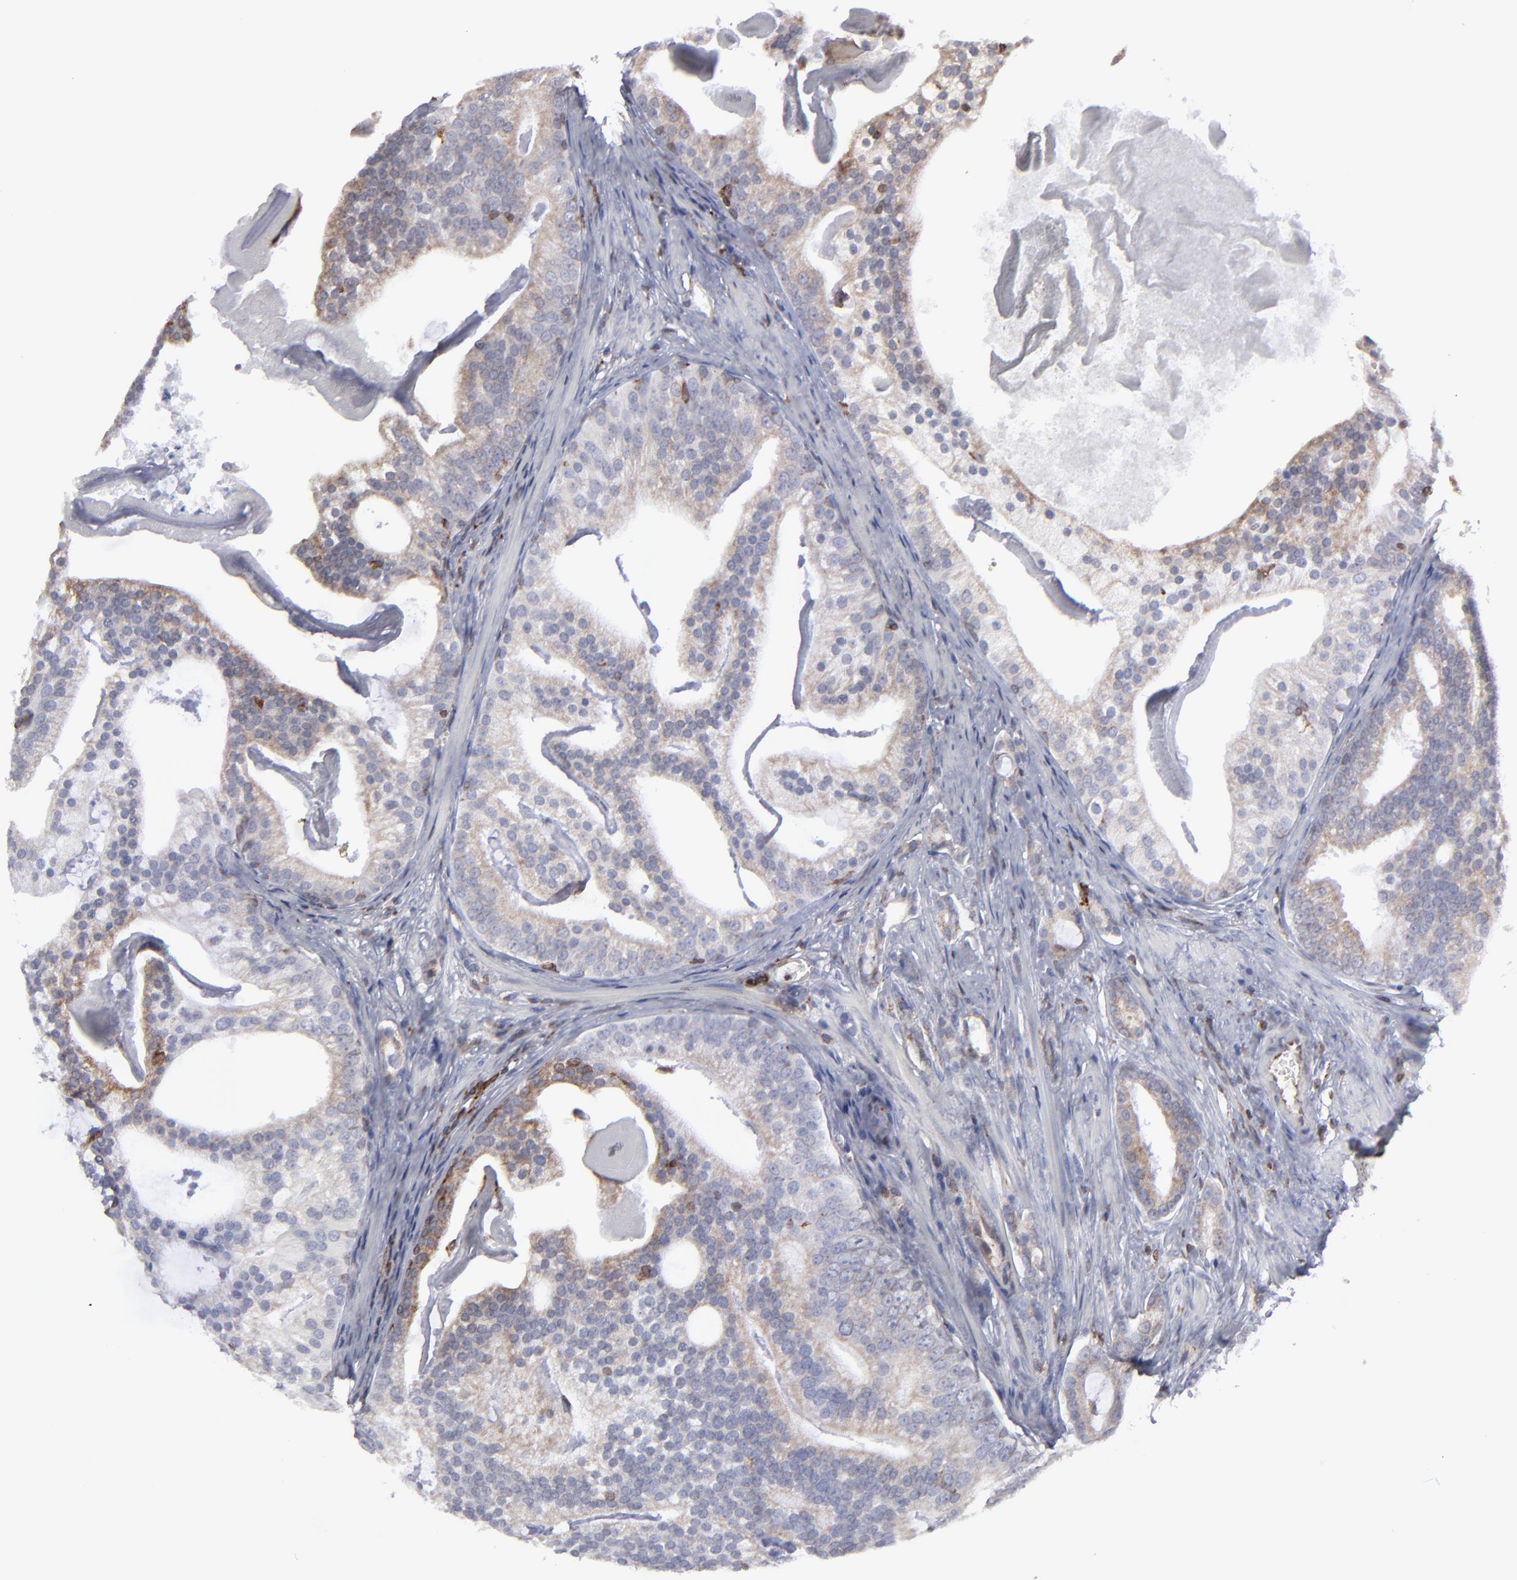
{"staining": {"intensity": "weak", "quantity": "25%-75%", "location": "cytoplasmic/membranous"}, "tissue": "prostate cancer", "cell_type": "Tumor cells", "image_type": "cancer", "snomed": [{"axis": "morphology", "description": "Adenocarcinoma, Low grade"}, {"axis": "topography", "description": "Prostate"}], "caption": "Prostate cancer (low-grade adenocarcinoma) was stained to show a protein in brown. There is low levels of weak cytoplasmic/membranous expression in about 25%-75% of tumor cells.", "gene": "TMX1", "patient": {"sex": "male", "age": 58}}